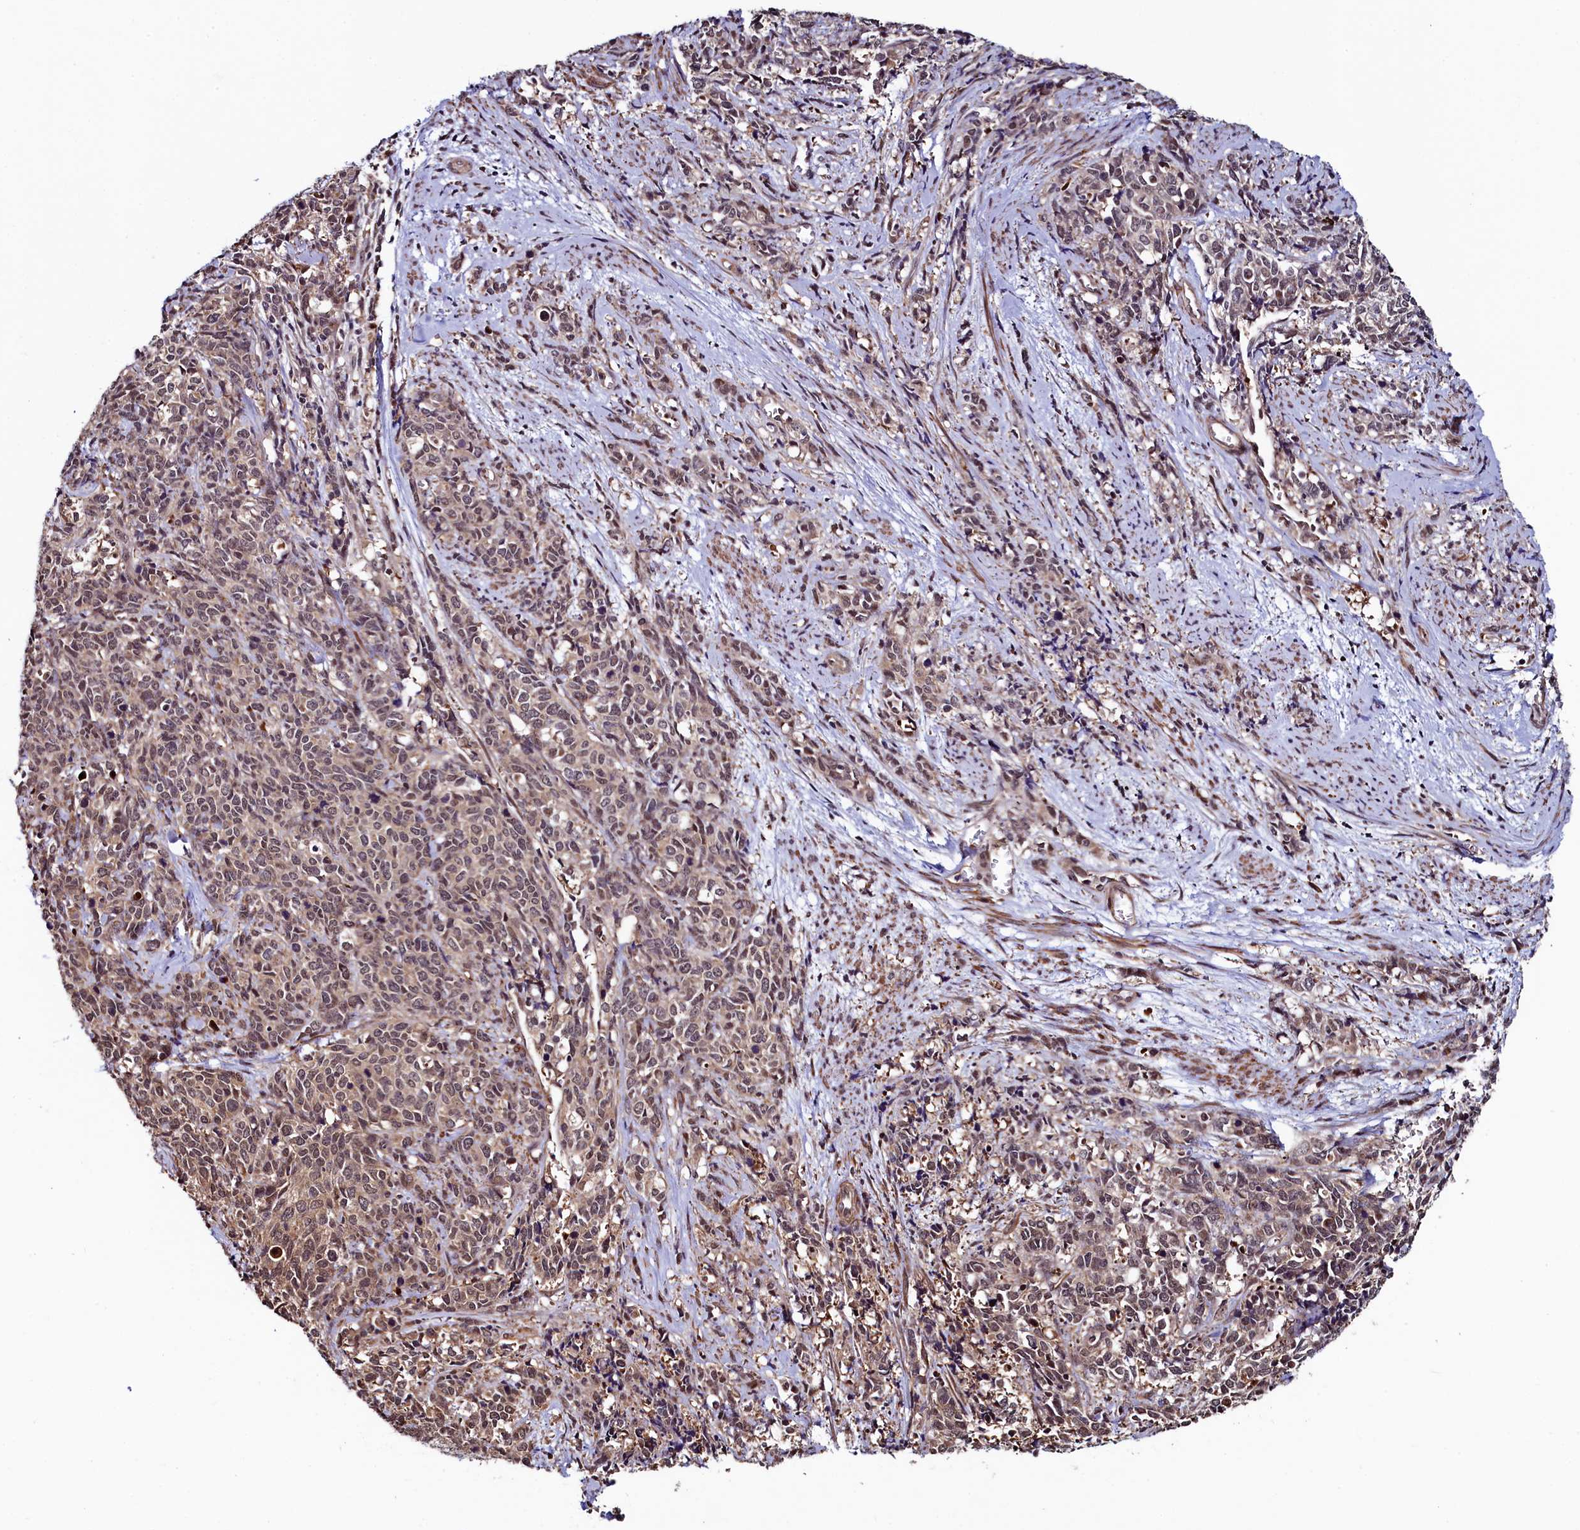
{"staining": {"intensity": "moderate", "quantity": ">75%", "location": "nuclear"}, "tissue": "cervical cancer", "cell_type": "Tumor cells", "image_type": "cancer", "snomed": [{"axis": "morphology", "description": "Squamous cell carcinoma, NOS"}, {"axis": "topography", "description": "Cervix"}], "caption": "Squamous cell carcinoma (cervical) stained with a brown dye reveals moderate nuclear positive expression in about >75% of tumor cells.", "gene": "LEO1", "patient": {"sex": "female", "age": 60}}